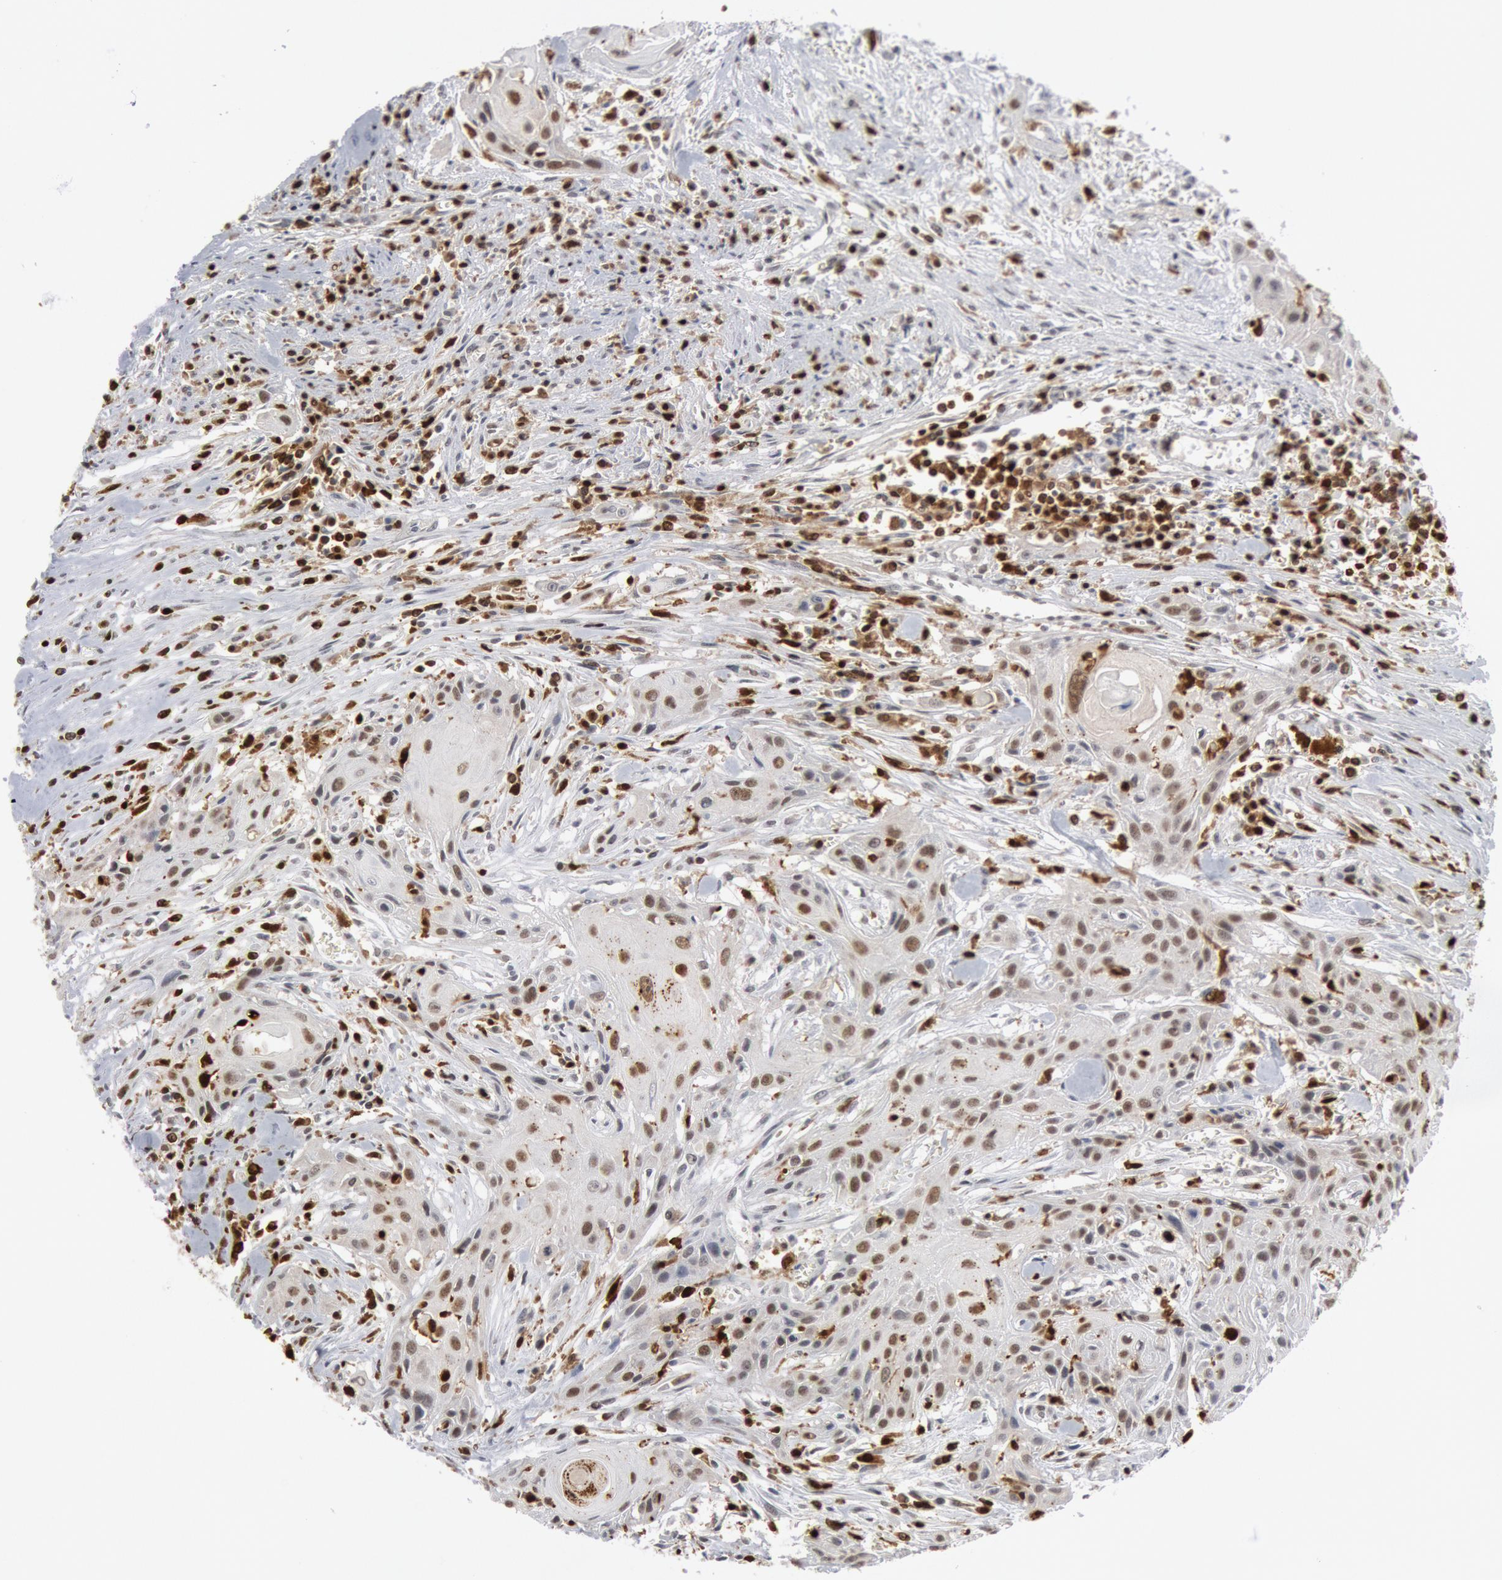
{"staining": {"intensity": "moderate", "quantity": ">75%", "location": "nuclear"}, "tissue": "head and neck cancer", "cell_type": "Tumor cells", "image_type": "cancer", "snomed": [{"axis": "morphology", "description": "Squamous cell carcinoma, NOS"}, {"axis": "morphology", "description": "Squamous cell carcinoma, metastatic, NOS"}, {"axis": "topography", "description": "Lymph node"}, {"axis": "topography", "description": "Salivary gland"}, {"axis": "topography", "description": "Head-Neck"}], "caption": "The immunohistochemical stain labels moderate nuclear staining in tumor cells of head and neck cancer (squamous cell carcinoma) tissue.", "gene": "PTPN6", "patient": {"sex": "female", "age": 74}}